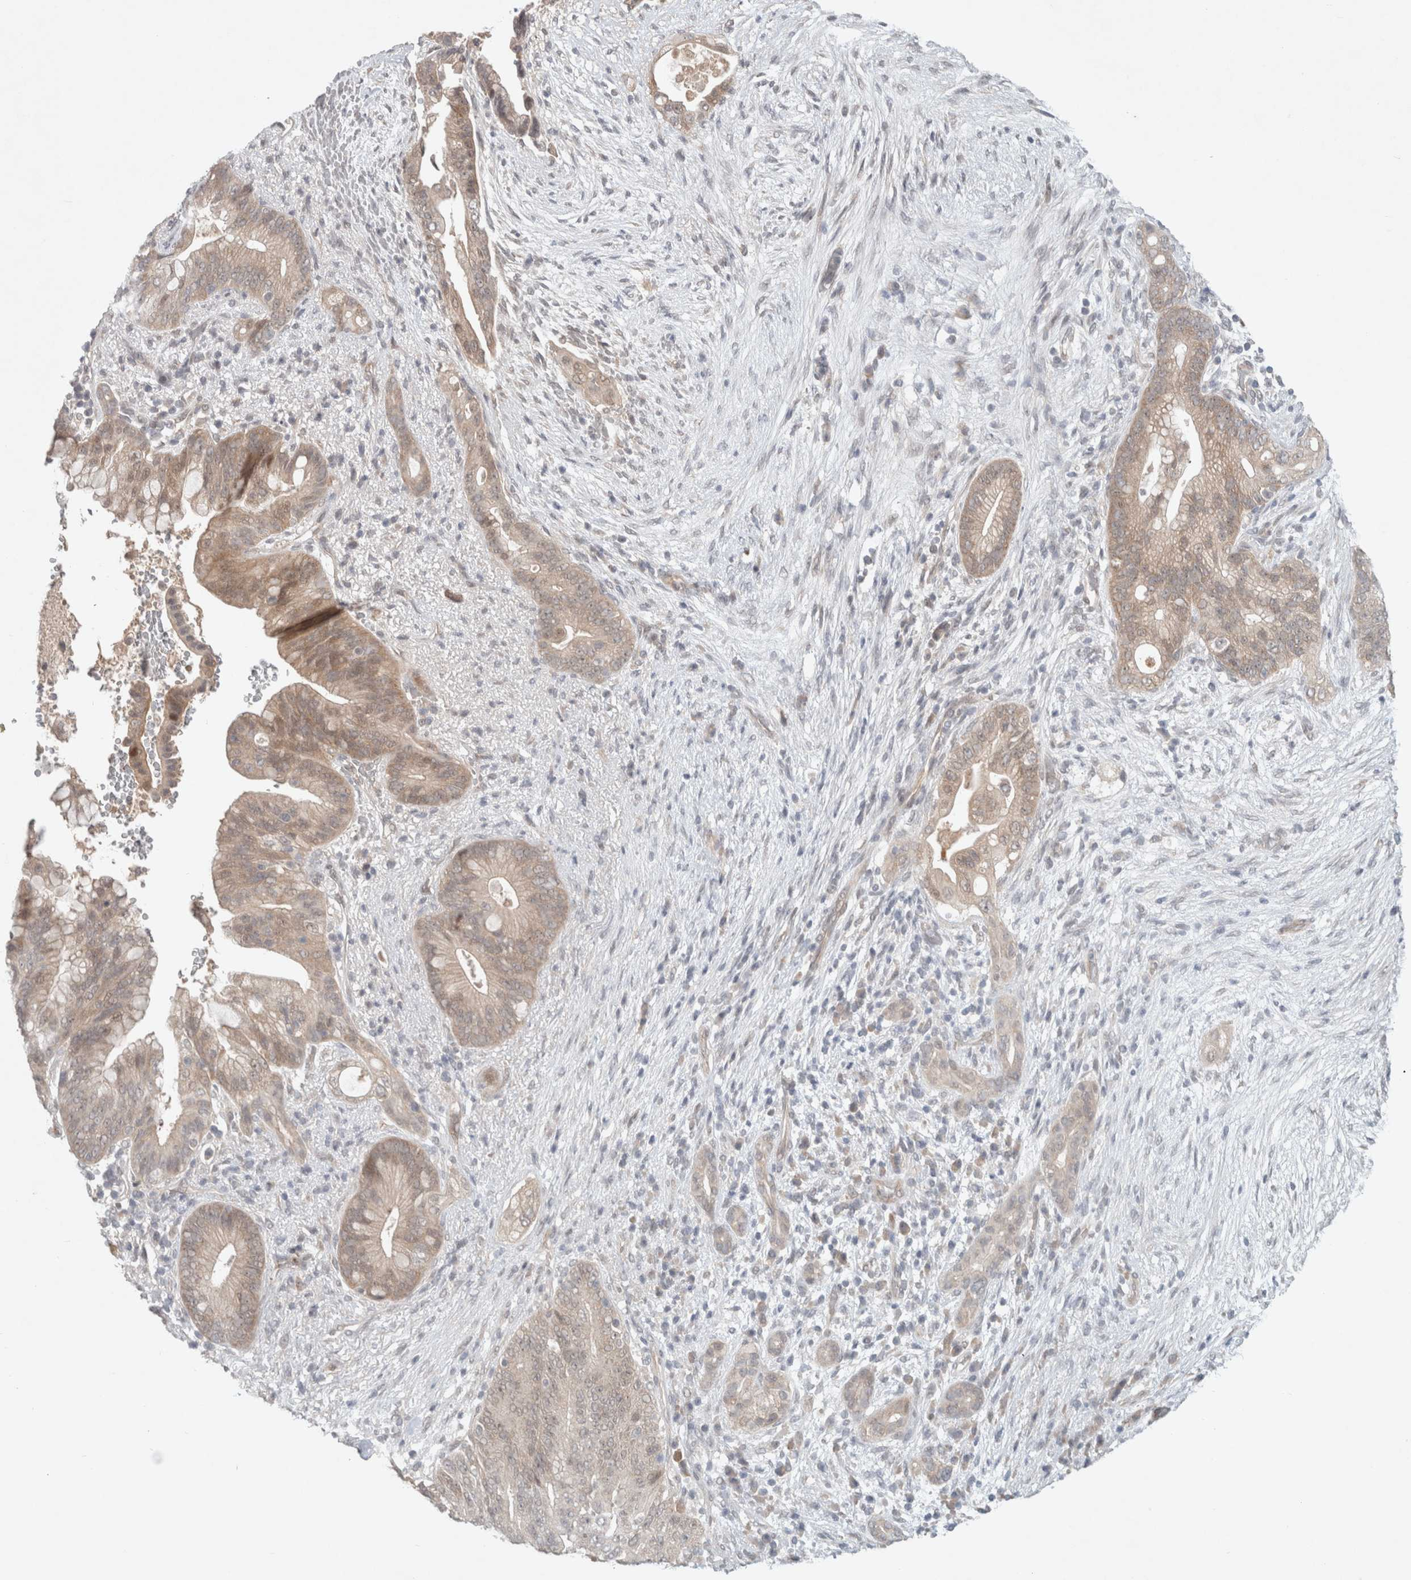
{"staining": {"intensity": "weak", "quantity": ">75%", "location": "cytoplasmic/membranous"}, "tissue": "pancreatic cancer", "cell_type": "Tumor cells", "image_type": "cancer", "snomed": [{"axis": "morphology", "description": "Adenocarcinoma, NOS"}, {"axis": "topography", "description": "Pancreas"}], "caption": "High-magnification brightfield microscopy of pancreatic adenocarcinoma stained with DAB (3,3'-diaminobenzidine) (brown) and counterstained with hematoxylin (blue). tumor cells exhibit weak cytoplasmic/membranous expression is present in about>75% of cells.", "gene": "RASAL2", "patient": {"sex": "male", "age": 53}}